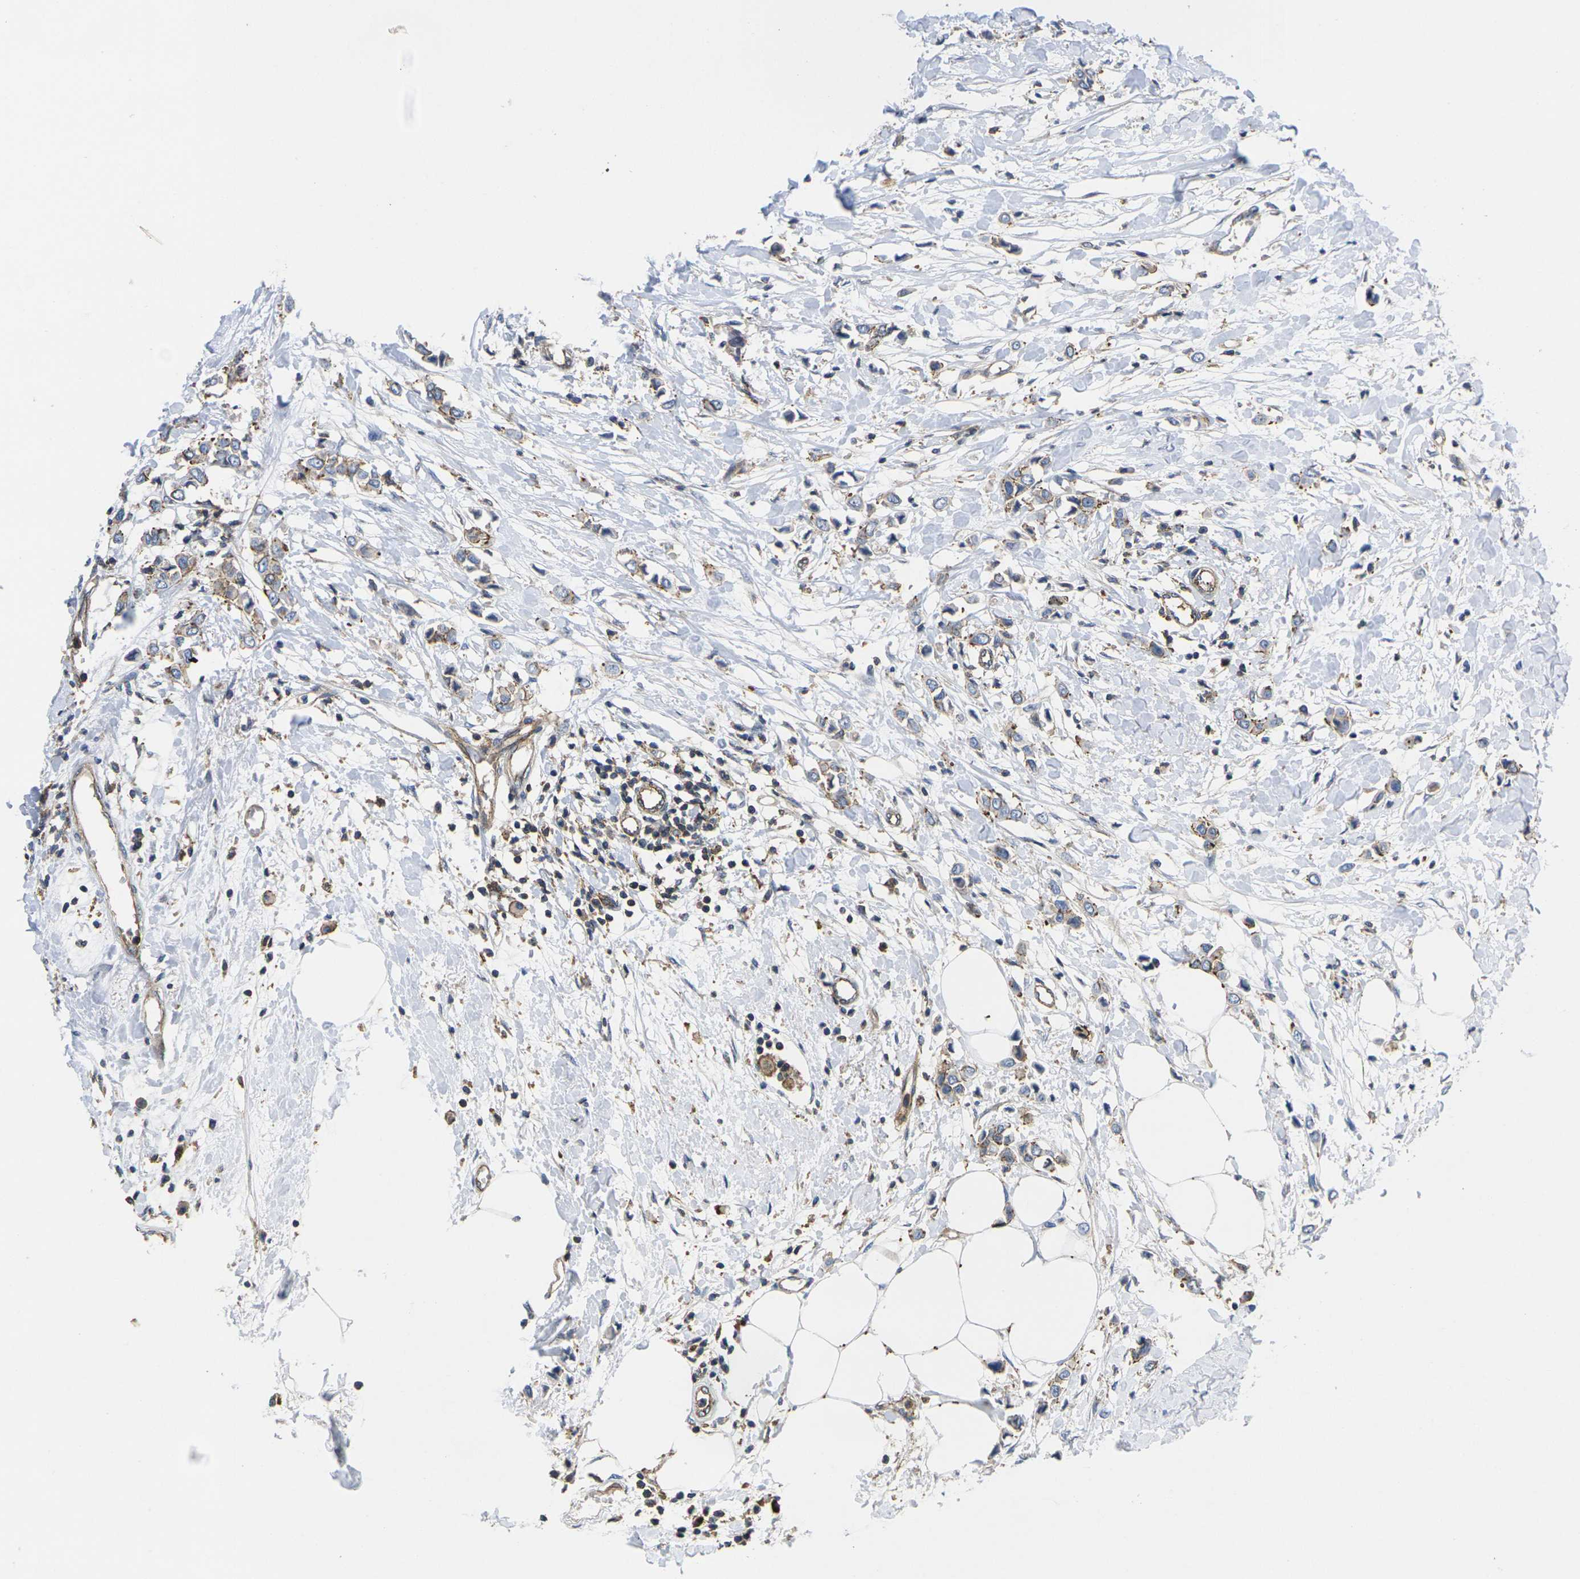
{"staining": {"intensity": "moderate", "quantity": "25%-75%", "location": "cytoplasmic/membranous"}, "tissue": "breast cancer", "cell_type": "Tumor cells", "image_type": "cancer", "snomed": [{"axis": "morphology", "description": "Lobular carcinoma"}, {"axis": "topography", "description": "Breast"}], "caption": "A photomicrograph of human breast cancer stained for a protein shows moderate cytoplasmic/membranous brown staining in tumor cells.", "gene": "IQGAP1", "patient": {"sex": "female", "age": 51}}